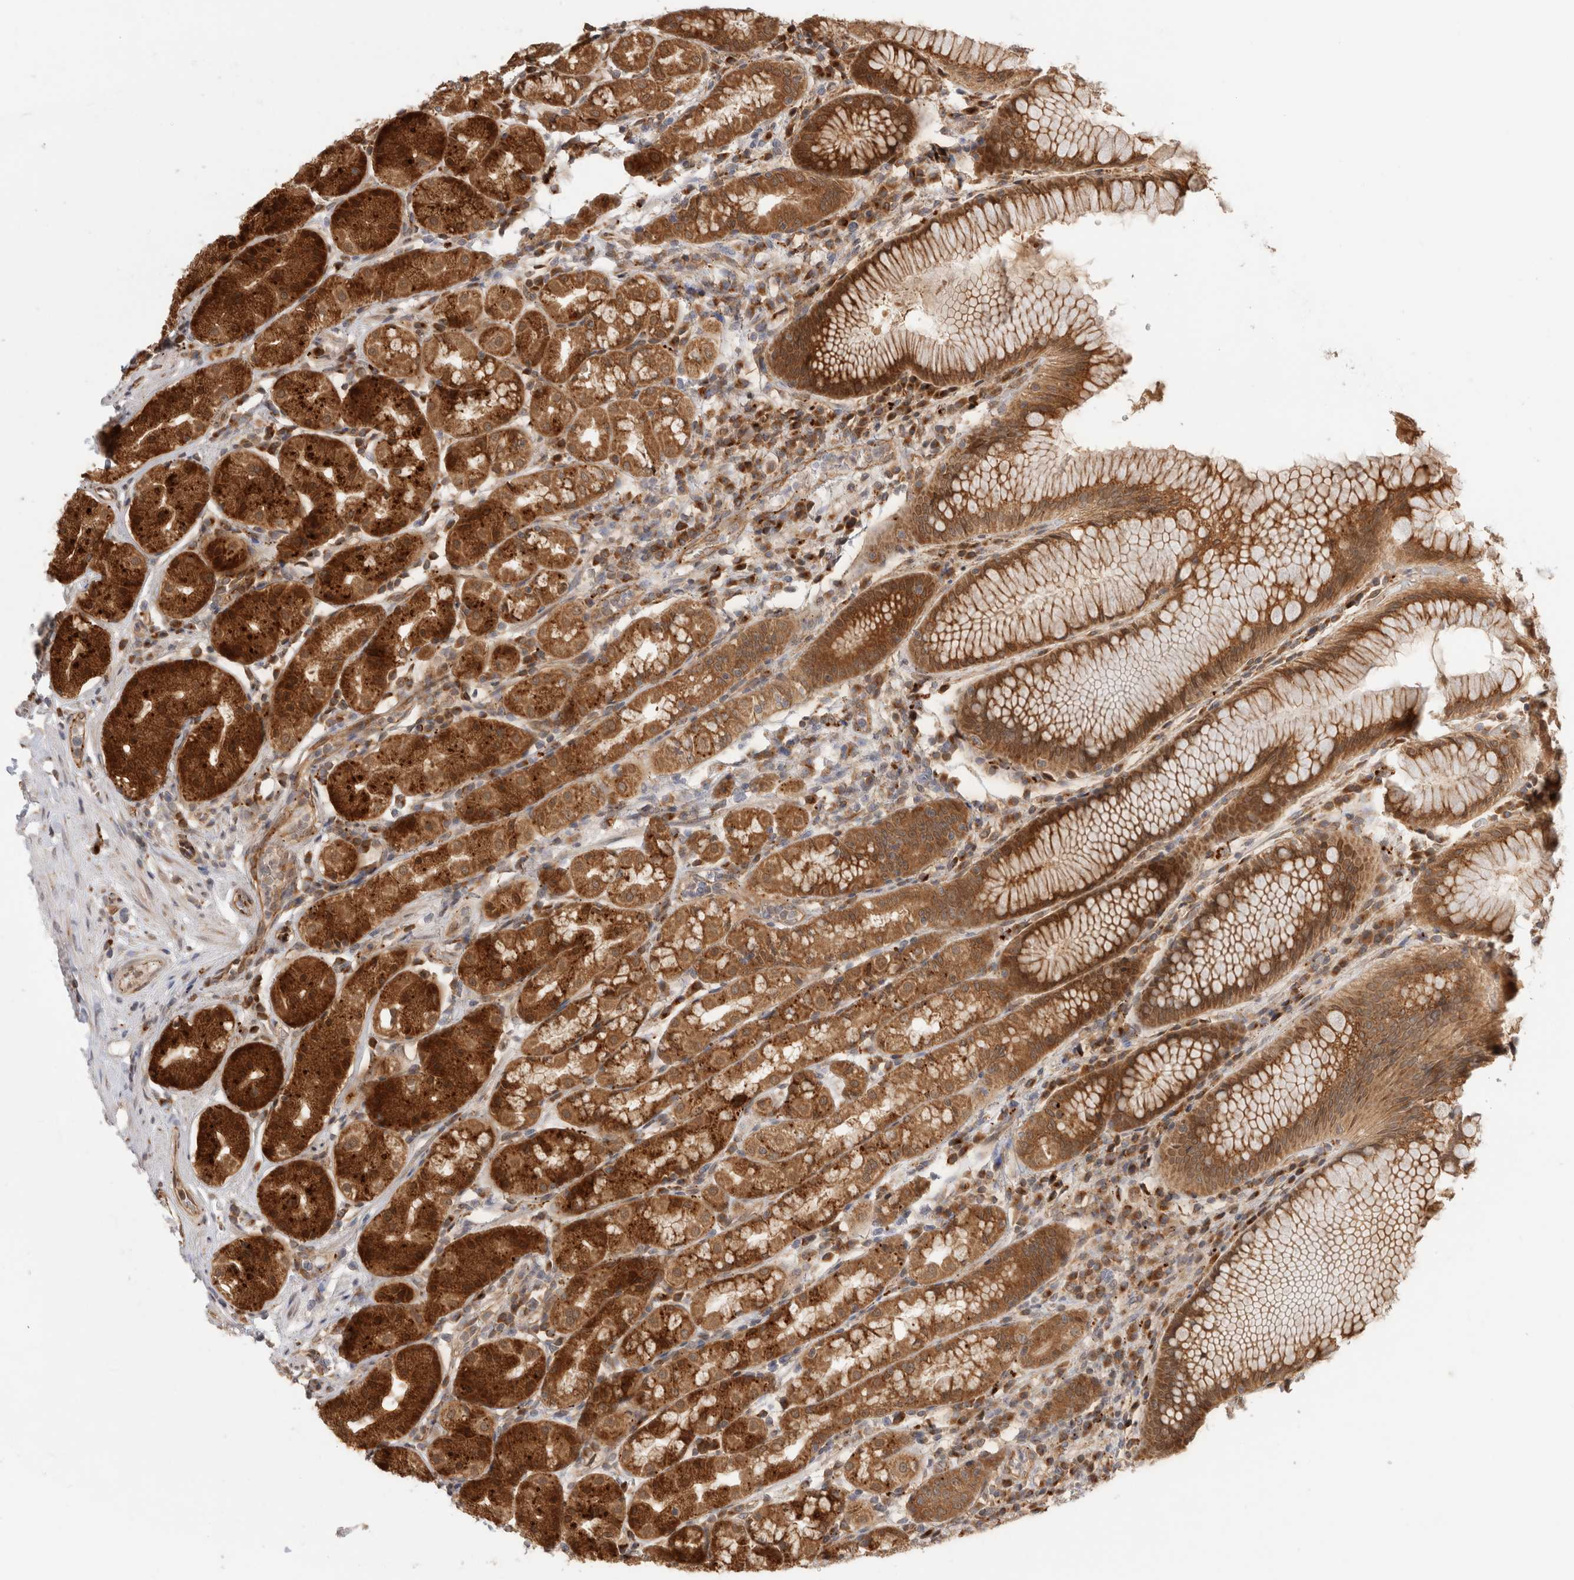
{"staining": {"intensity": "strong", "quantity": ">75%", "location": "cytoplasmic/membranous"}, "tissue": "stomach", "cell_type": "Glandular cells", "image_type": "normal", "snomed": [{"axis": "morphology", "description": "Normal tissue, NOS"}, {"axis": "topography", "description": "Stomach, lower"}], "caption": "A high-resolution image shows immunohistochemistry staining of normal stomach, which shows strong cytoplasmic/membranous staining in about >75% of glandular cells. (brown staining indicates protein expression, while blue staining denotes nuclei).", "gene": "ACTL9", "patient": {"sex": "female", "age": 56}}